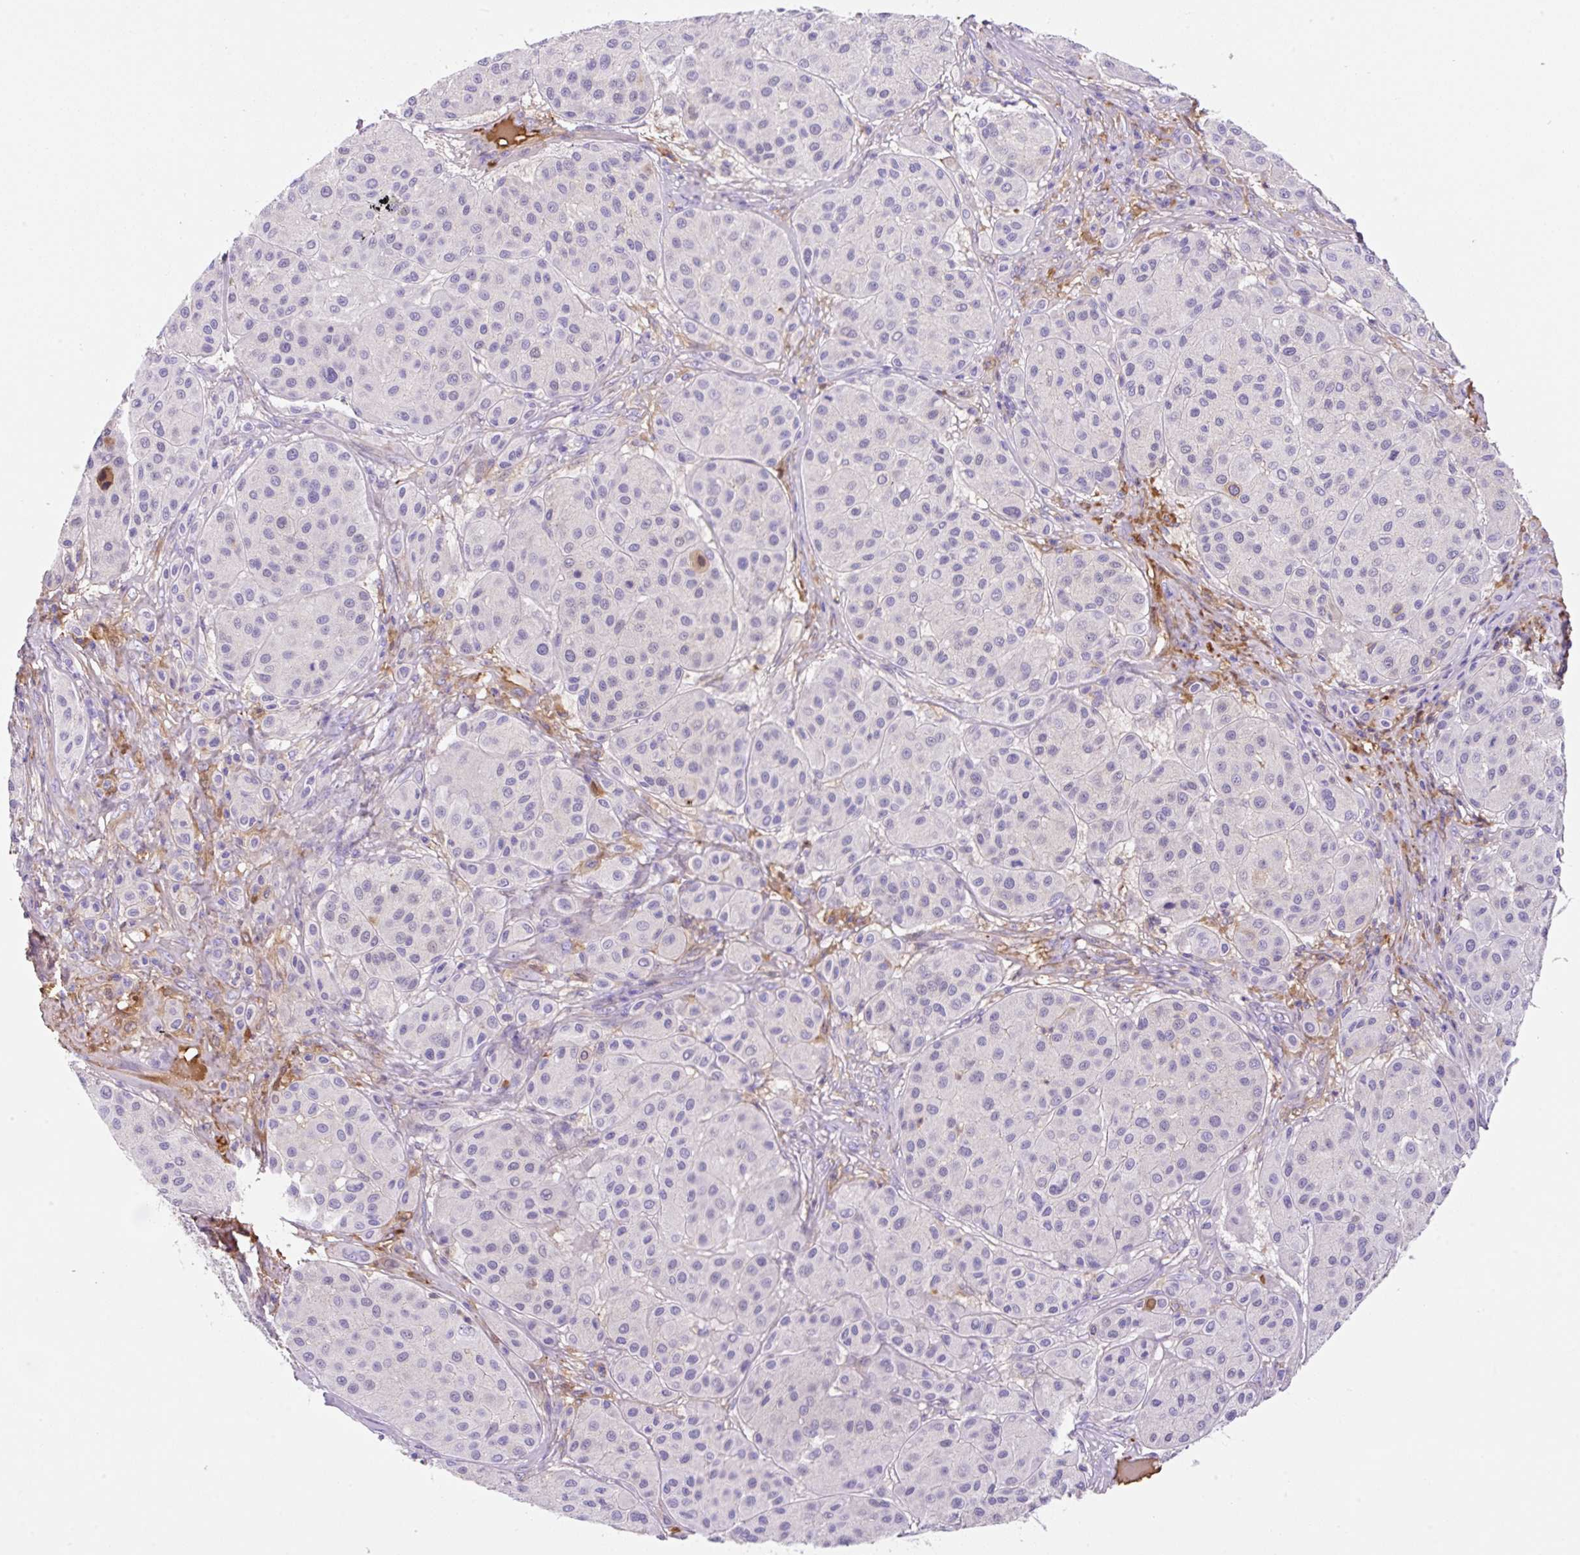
{"staining": {"intensity": "negative", "quantity": "none", "location": "none"}, "tissue": "melanoma", "cell_type": "Tumor cells", "image_type": "cancer", "snomed": [{"axis": "morphology", "description": "Malignant melanoma, Metastatic site"}, {"axis": "topography", "description": "Smooth muscle"}], "caption": "Immunohistochemistry histopathology image of neoplastic tissue: human melanoma stained with DAB (3,3'-diaminobenzidine) demonstrates no significant protein expression in tumor cells.", "gene": "TDRD15", "patient": {"sex": "male", "age": 41}}